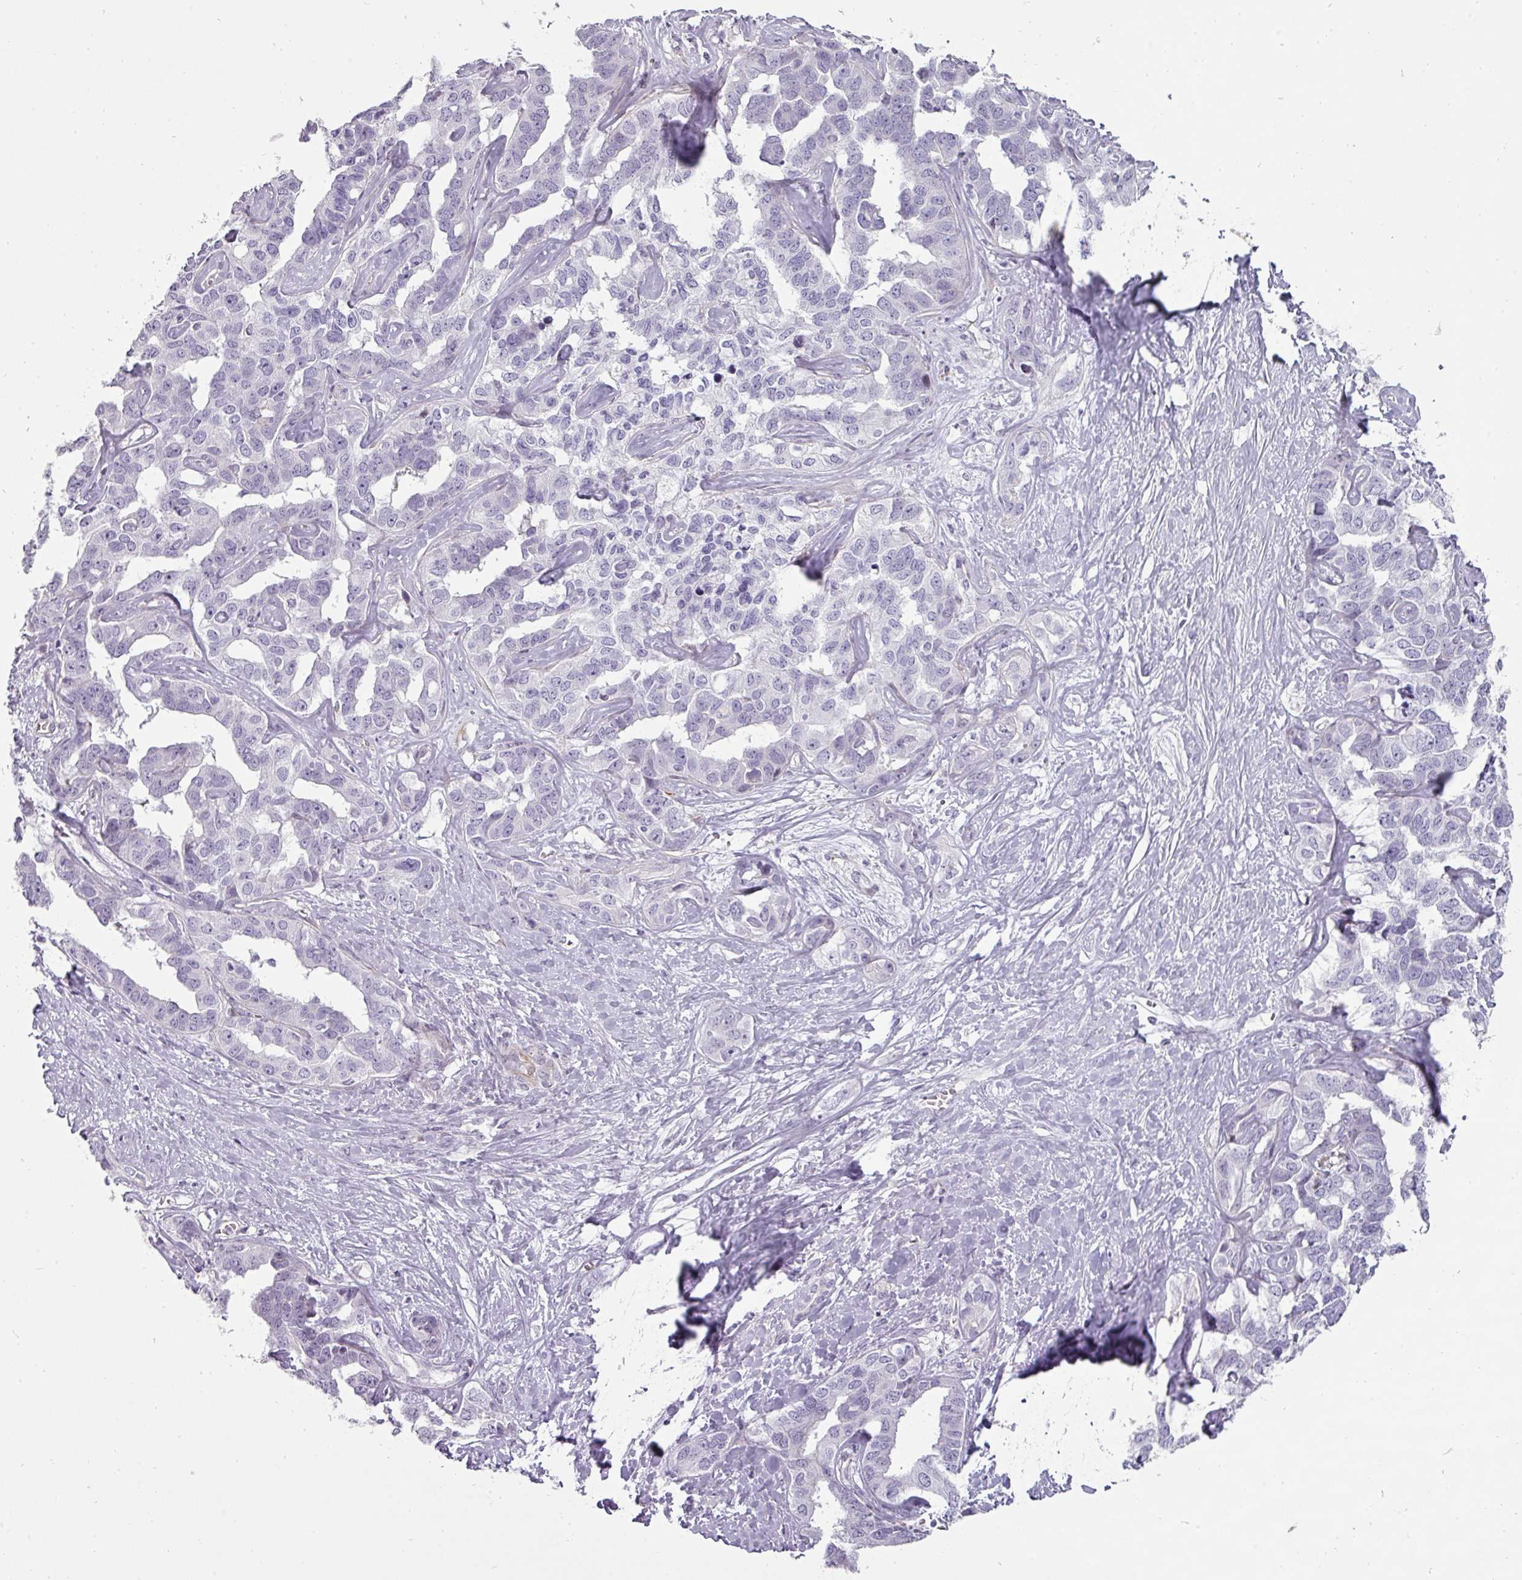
{"staining": {"intensity": "negative", "quantity": "none", "location": "none"}, "tissue": "liver cancer", "cell_type": "Tumor cells", "image_type": "cancer", "snomed": [{"axis": "morphology", "description": "Cholangiocarcinoma"}, {"axis": "topography", "description": "Liver"}], "caption": "This is a image of immunohistochemistry (IHC) staining of liver cancer (cholangiocarcinoma), which shows no positivity in tumor cells. (DAB (3,3'-diaminobenzidine) IHC, high magnification).", "gene": "CHRDL1", "patient": {"sex": "male", "age": 59}}